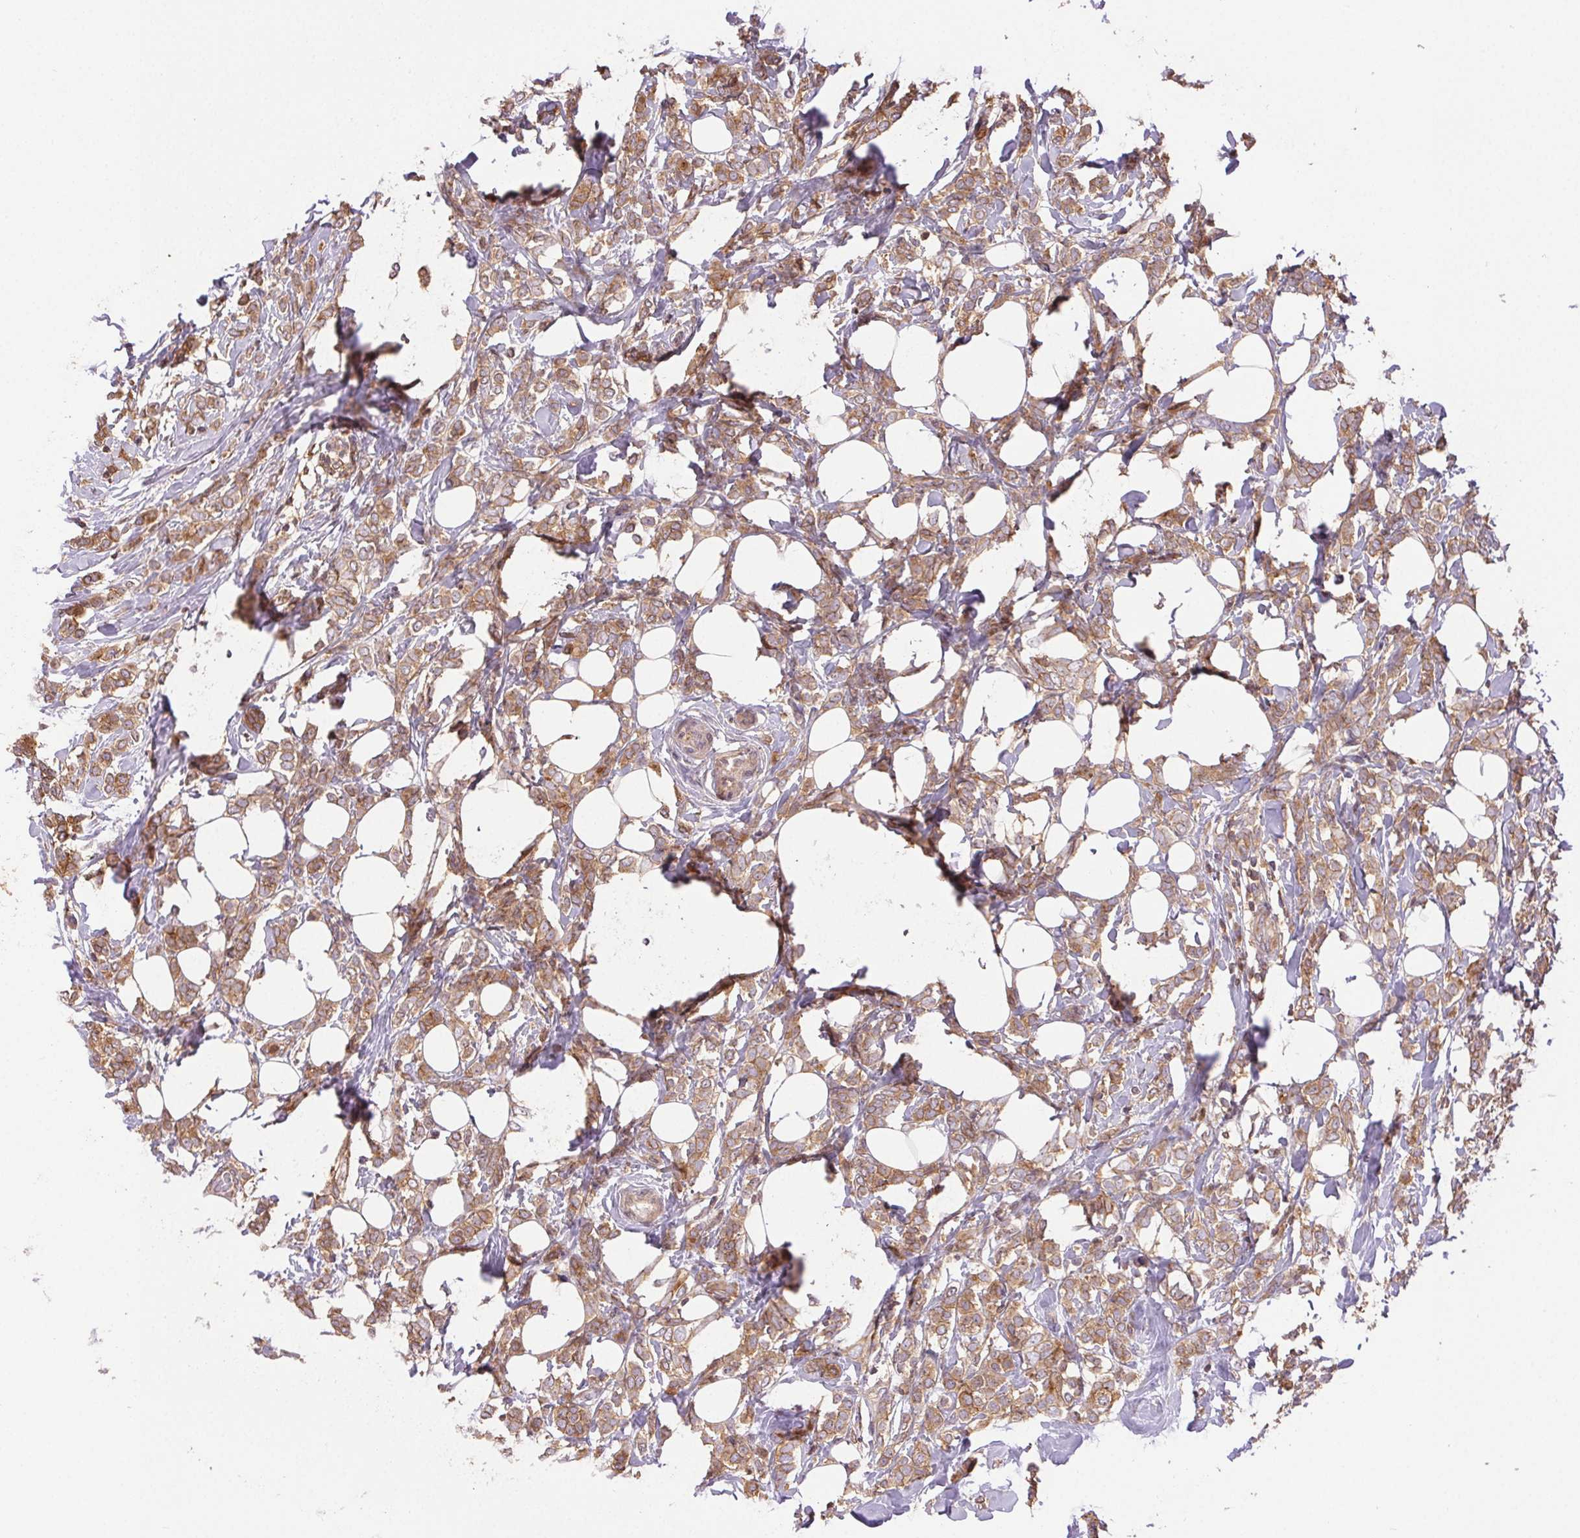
{"staining": {"intensity": "moderate", "quantity": ">75%", "location": "cytoplasmic/membranous"}, "tissue": "breast cancer", "cell_type": "Tumor cells", "image_type": "cancer", "snomed": [{"axis": "morphology", "description": "Lobular carcinoma"}, {"axis": "topography", "description": "Breast"}], "caption": "IHC image of human lobular carcinoma (breast) stained for a protein (brown), which displays medium levels of moderate cytoplasmic/membranous expression in about >75% of tumor cells.", "gene": "GDI2", "patient": {"sex": "female", "age": 49}}